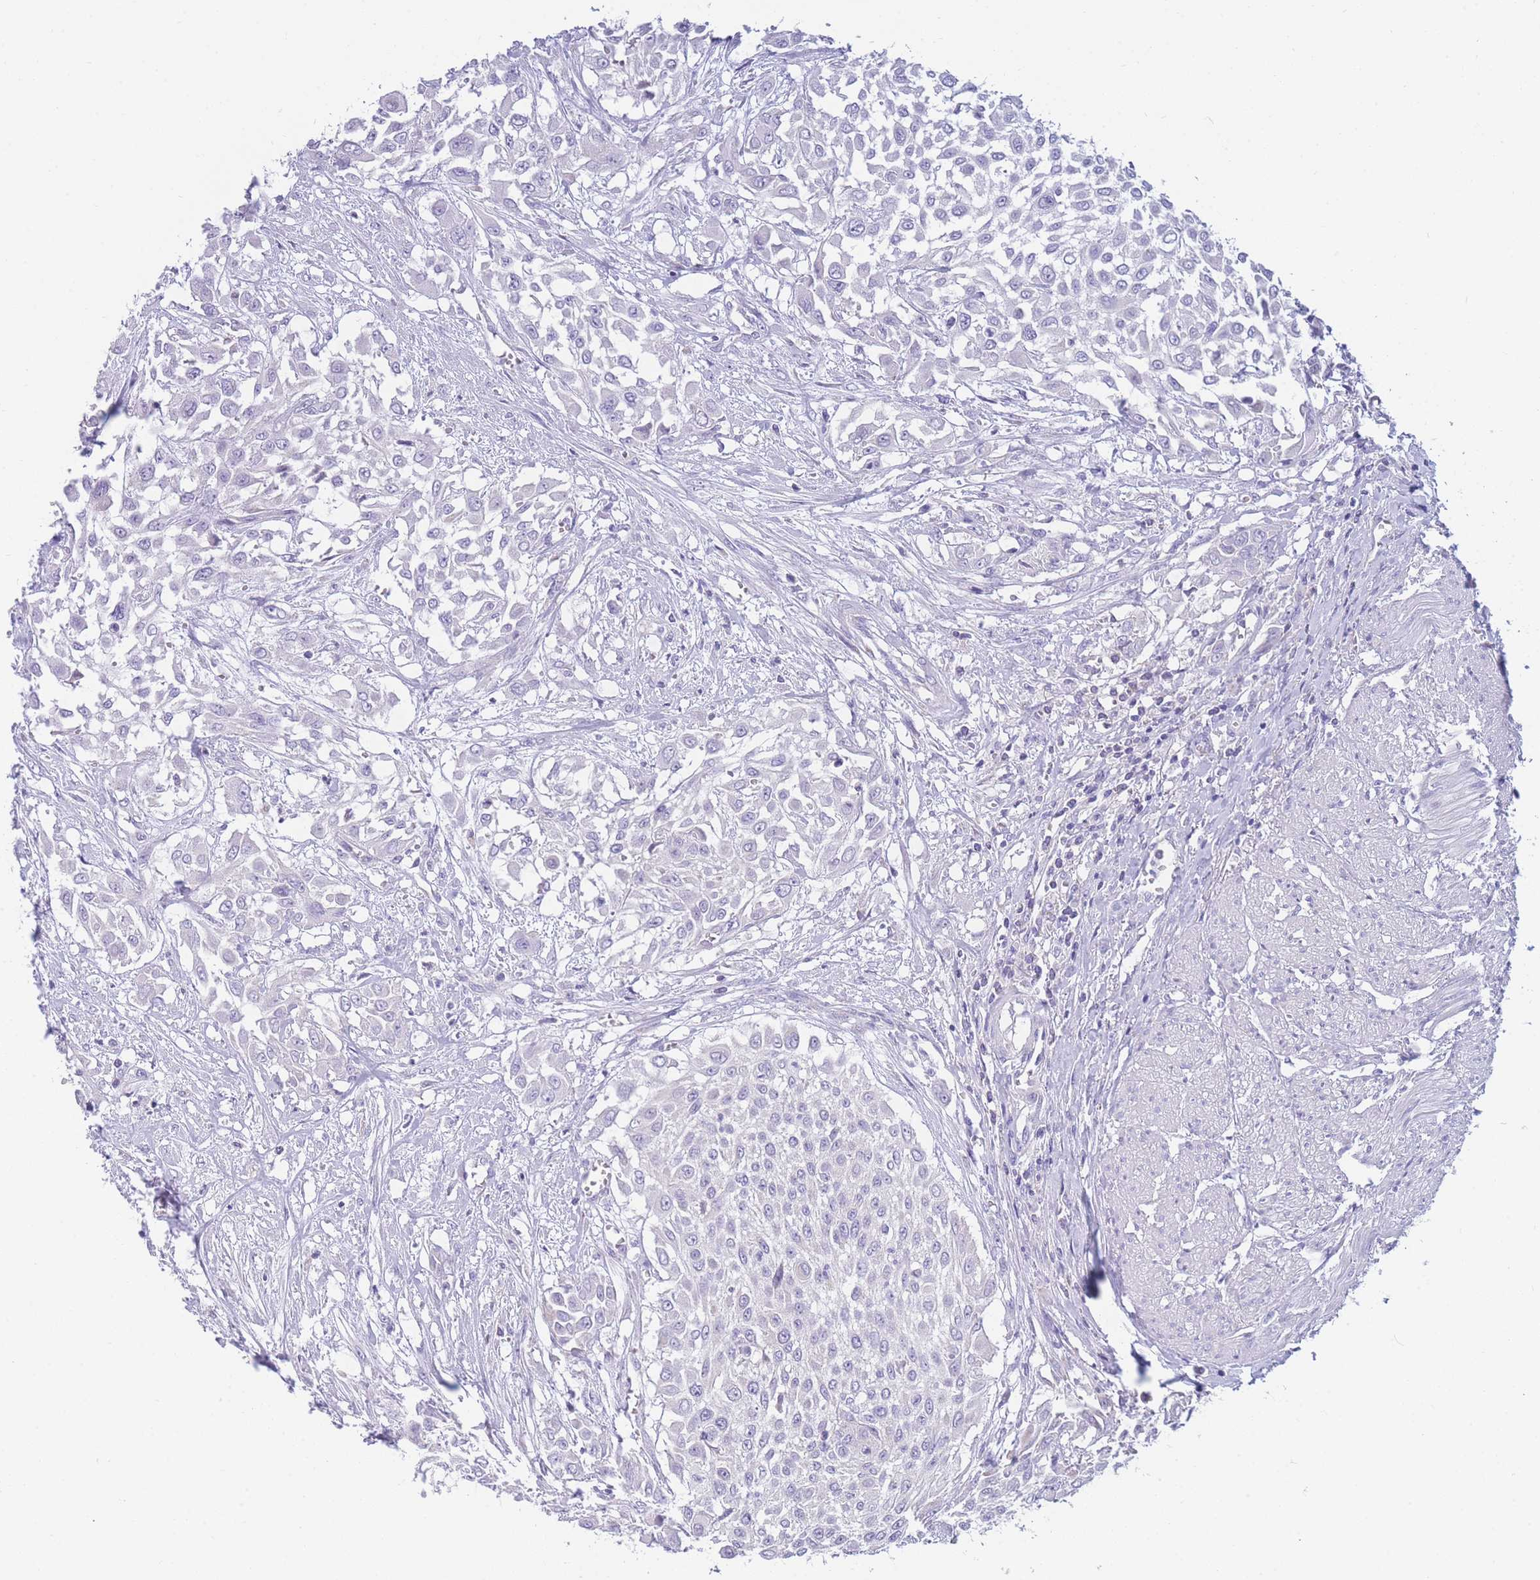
{"staining": {"intensity": "negative", "quantity": "none", "location": "none"}, "tissue": "urothelial cancer", "cell_type": "Tumor cells", "image_type": "cancer", "snomed": [{"axis": "morphology", "description": "Urothelial carcinoma, High grade"}, {"axis": "topography", "description": "Urinary bladder"}], "caption": "Tumor cells are negative for brown protein staining in high-grade urothelial carcinoma. (DAB (3,3'-diaminobenzidine) IHC, high magnification).", "gene": "DHRS11", "patient": {"sex": "male", "age": 57}}